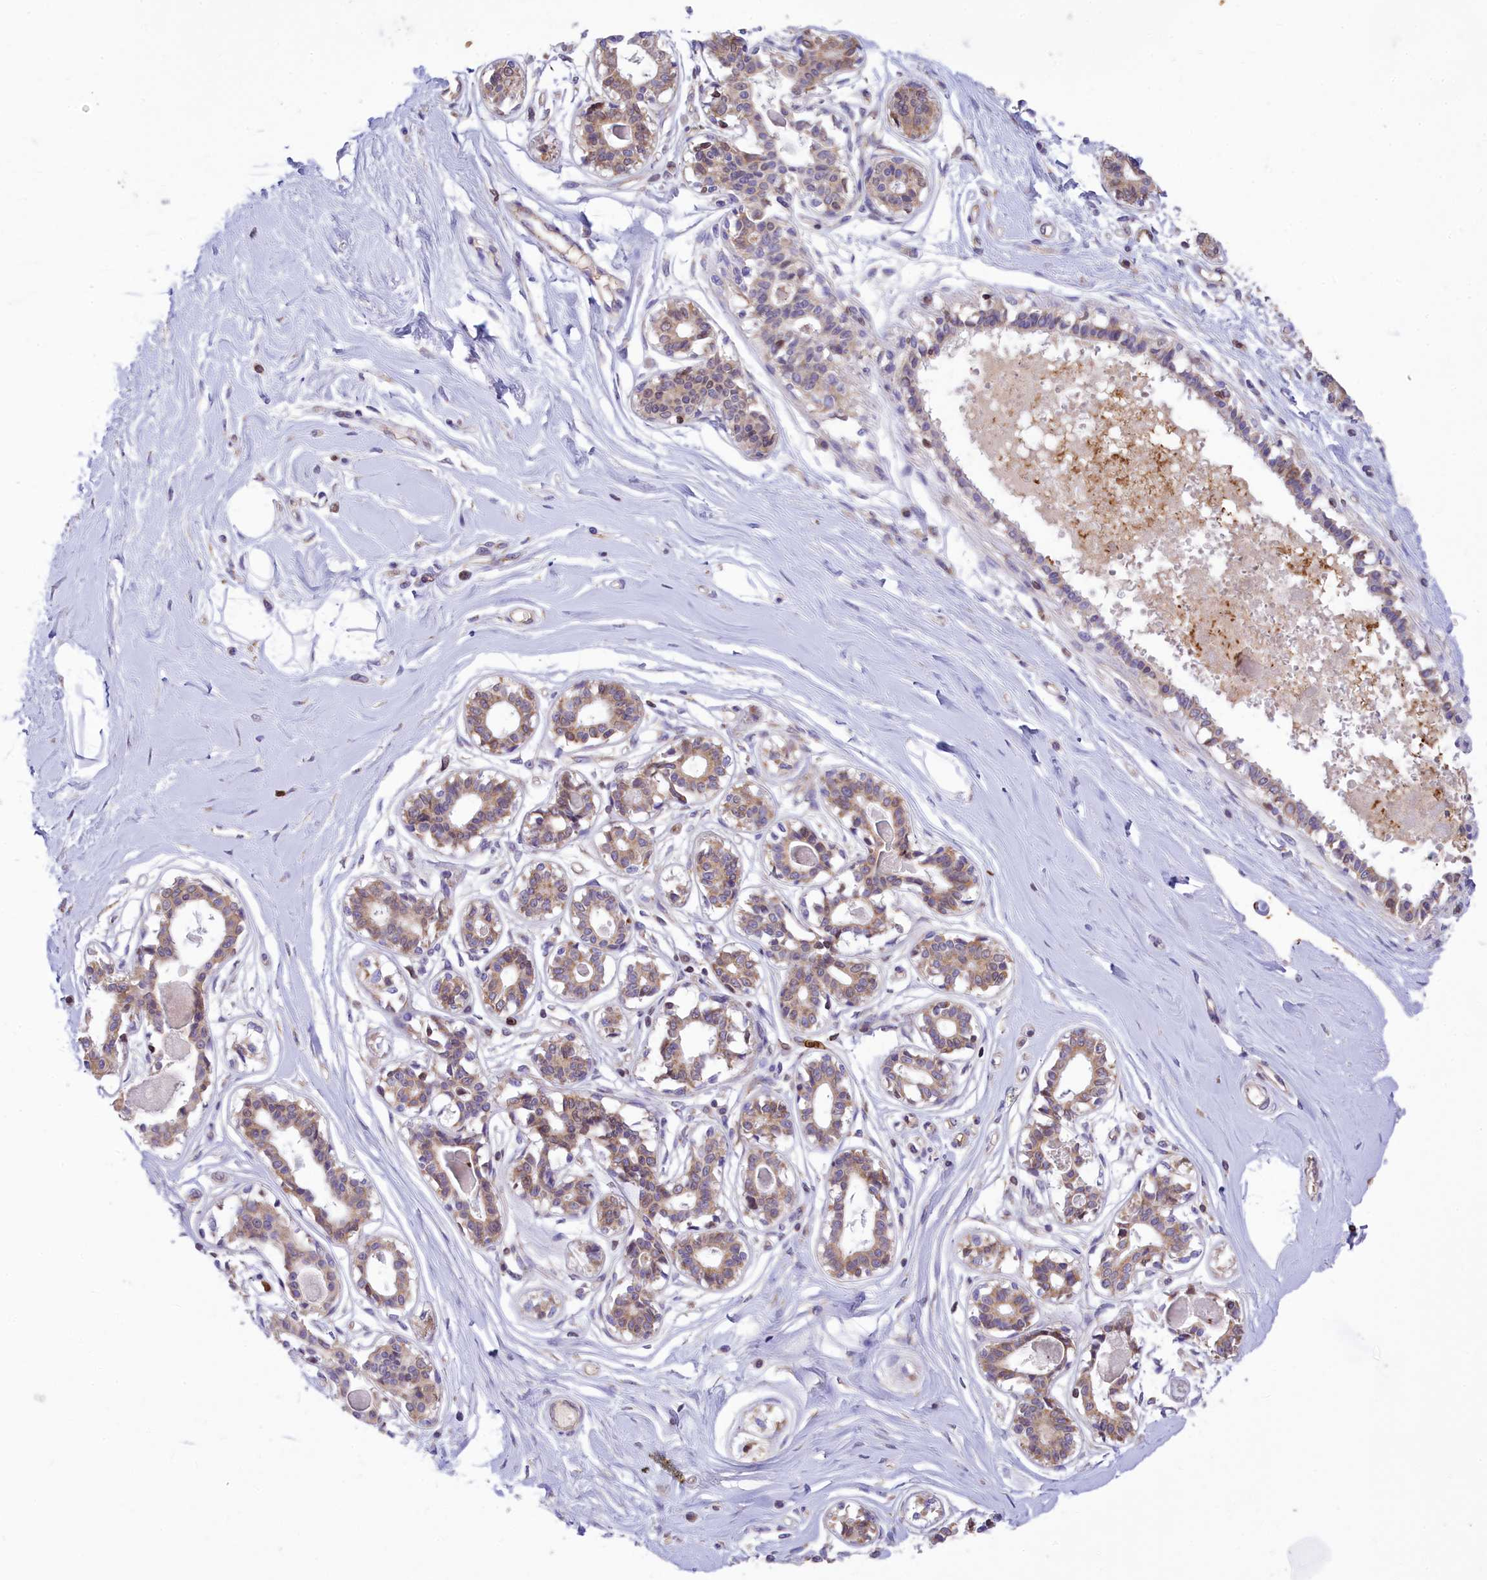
{"staining": {"intensity": "negative", "quantity": "none", "location": "none"}, "tissue": "breast", "cell_type": "Adipocytes", "image_type": "normal", "snomed": [{"axis": "morphology", "description": "Normal tissue, NOS"}, {"axis": "topography", "description": "Breast"}], "caption": "Immunohistochemical staining of benign breast exhibits no significant positivity in adipocytes. The staining is performed using DAB brown chromogen with nuclei counter-stained in using hematoxylin.", "gene": "PKHD1L1", "patient": {"sex": "female", "age": 45}}